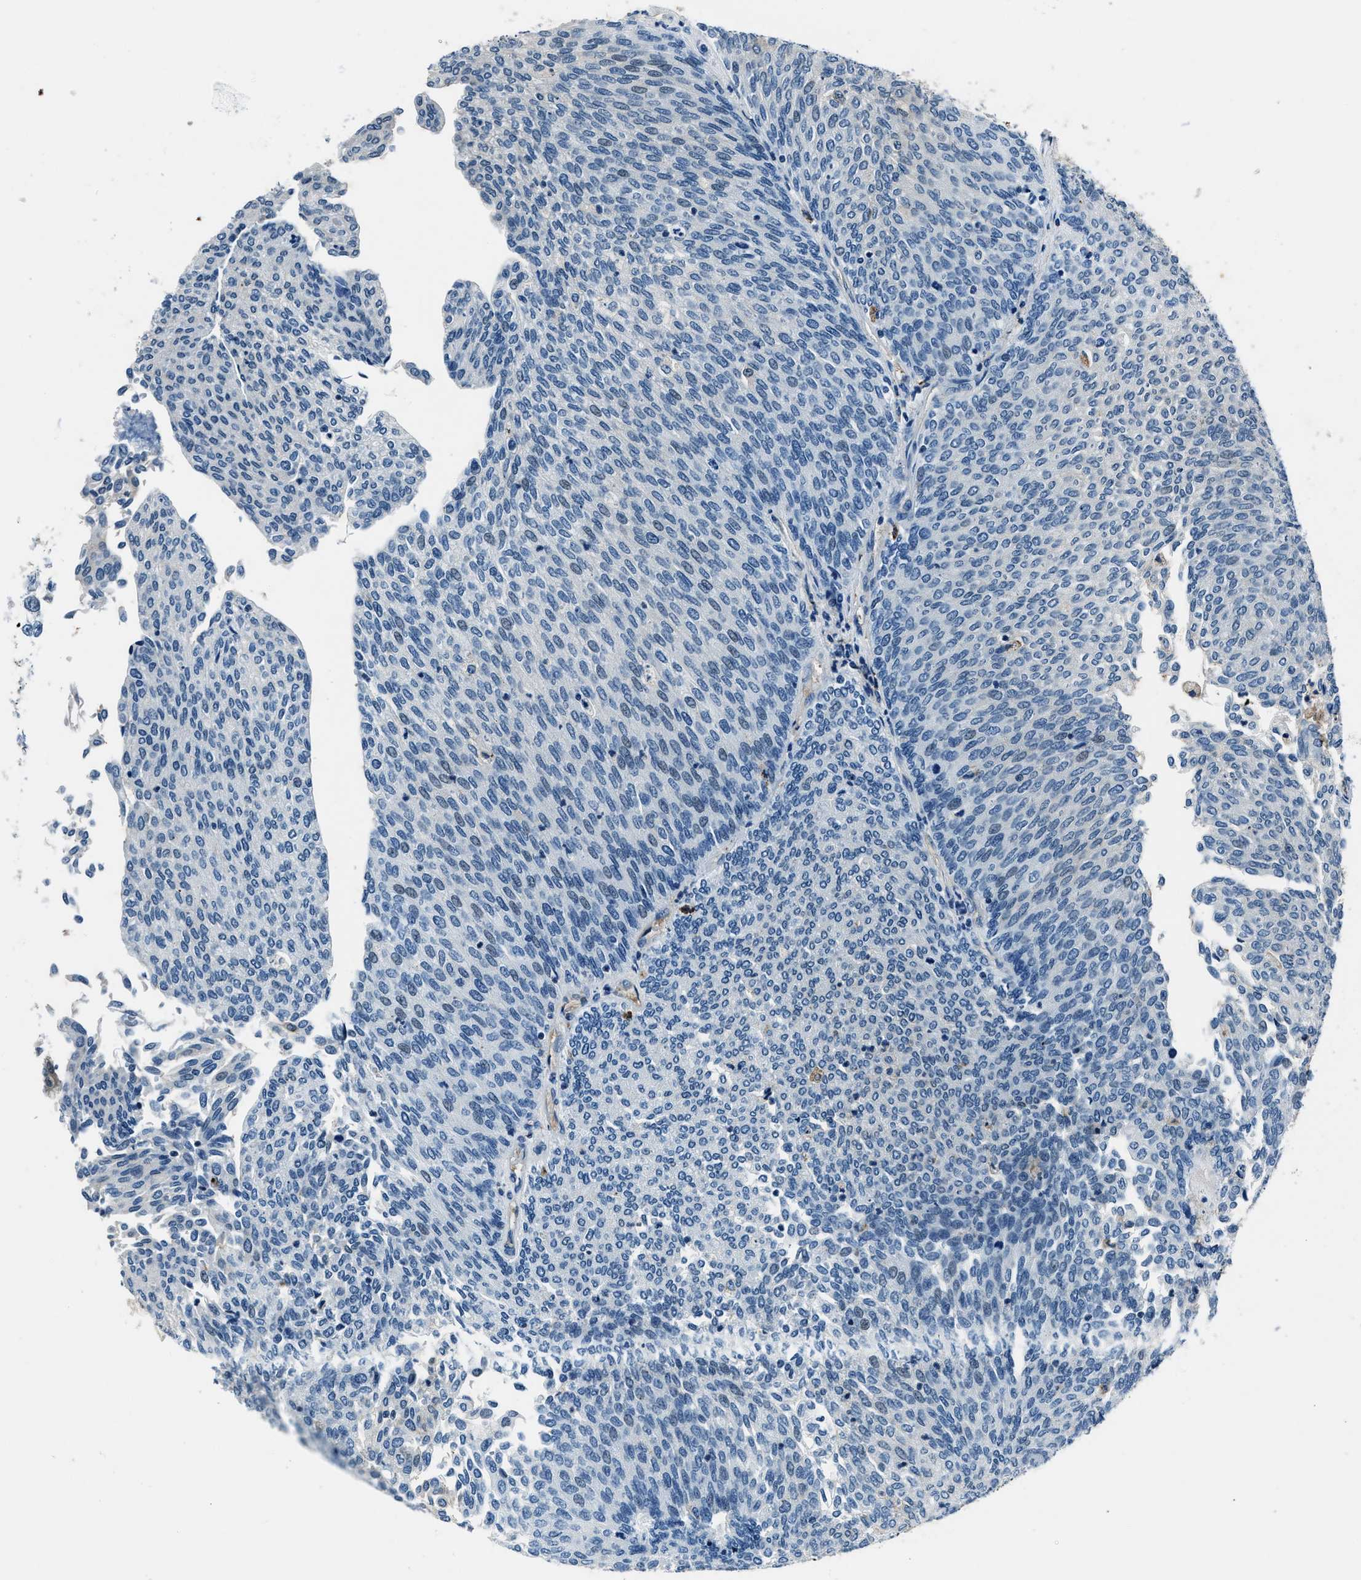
{"staining": {"intensity": "weak", "quantity": "<25%", "location": "cytoplasmic/membranous"}, "tissue": "urothelial cancer", "cell_type": "Tumor cells", "image_type": "cancer", "snomed": [{"axis": "morphology", "description": "Urothelial carcinoma, Low grade"}, {"axis": "topography", "description": "Urinary bladder"}], "caption": "Immunohistochemistry (IHC) image of low-grade urothelial carcinoma stained for a protein (brown), which exhibits no expression in tumor cells.", "gene": "PTPDC1", "patient": {"sex": "female", "age": 79}}